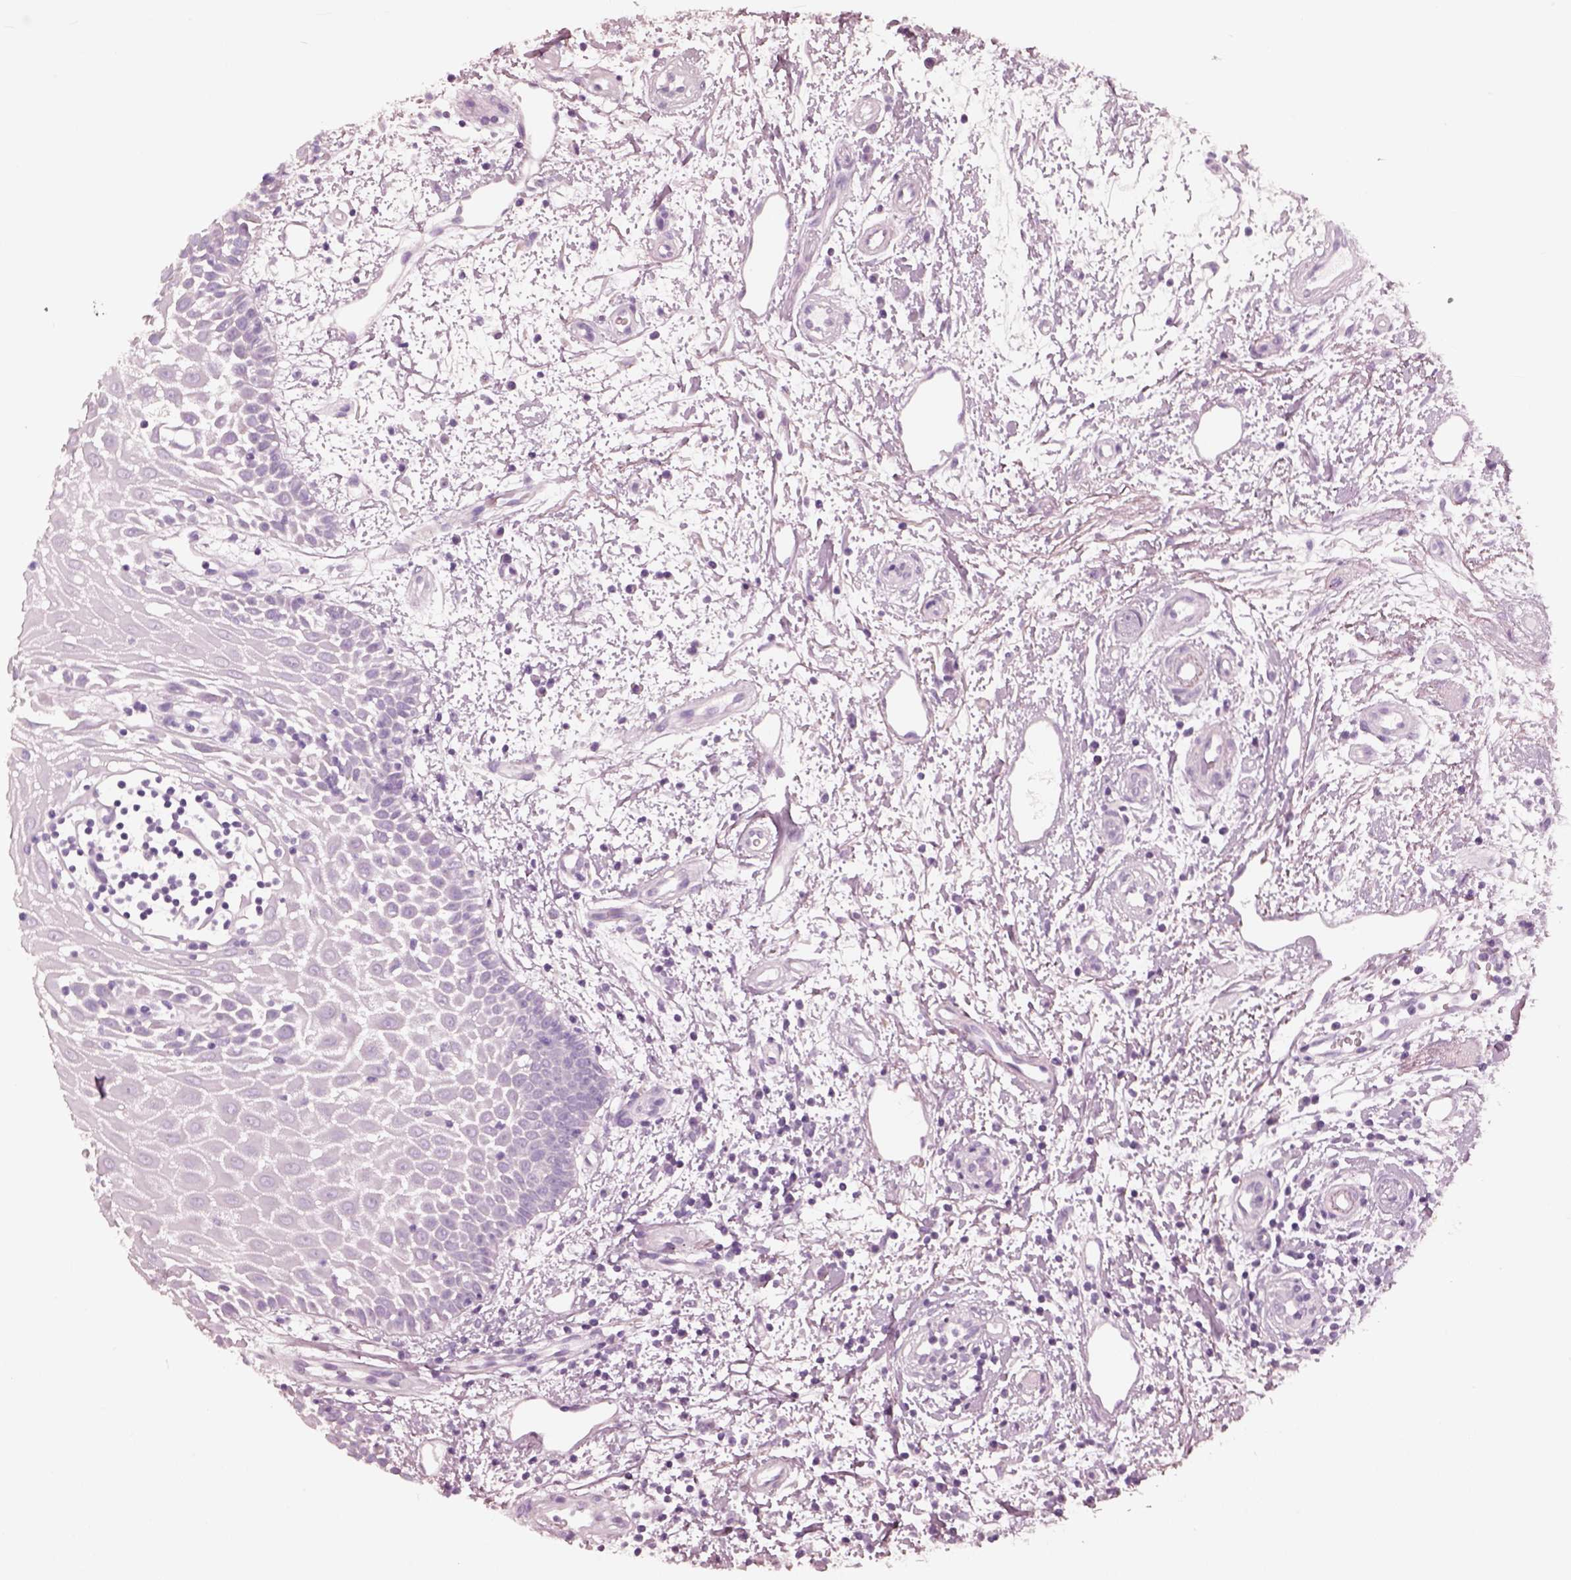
{"staining": {"intensity": "negative", "quantity": "none", "location": "none"}, "tissue": "oral mucosa", "cell_type": "Squamous epithelial cells", "image_type": "normal", "snomed": [{"axis": "morphology", "description": "Normal tissue, NOS"}, {"axis": "morphology", "description": "Squamous cell carcinoma, NOS"}, {"axis": "topography", "description": "Oral tissue"}, {"axis": "topography", "description": "Head-Neck"}], "caption": "Immunohistochemical staining of benign human oral mucosa displays no significant staining in squamous epithelial cells.", "gene": "R3HDML", "patient": {"sex": "female", "age": 75}}